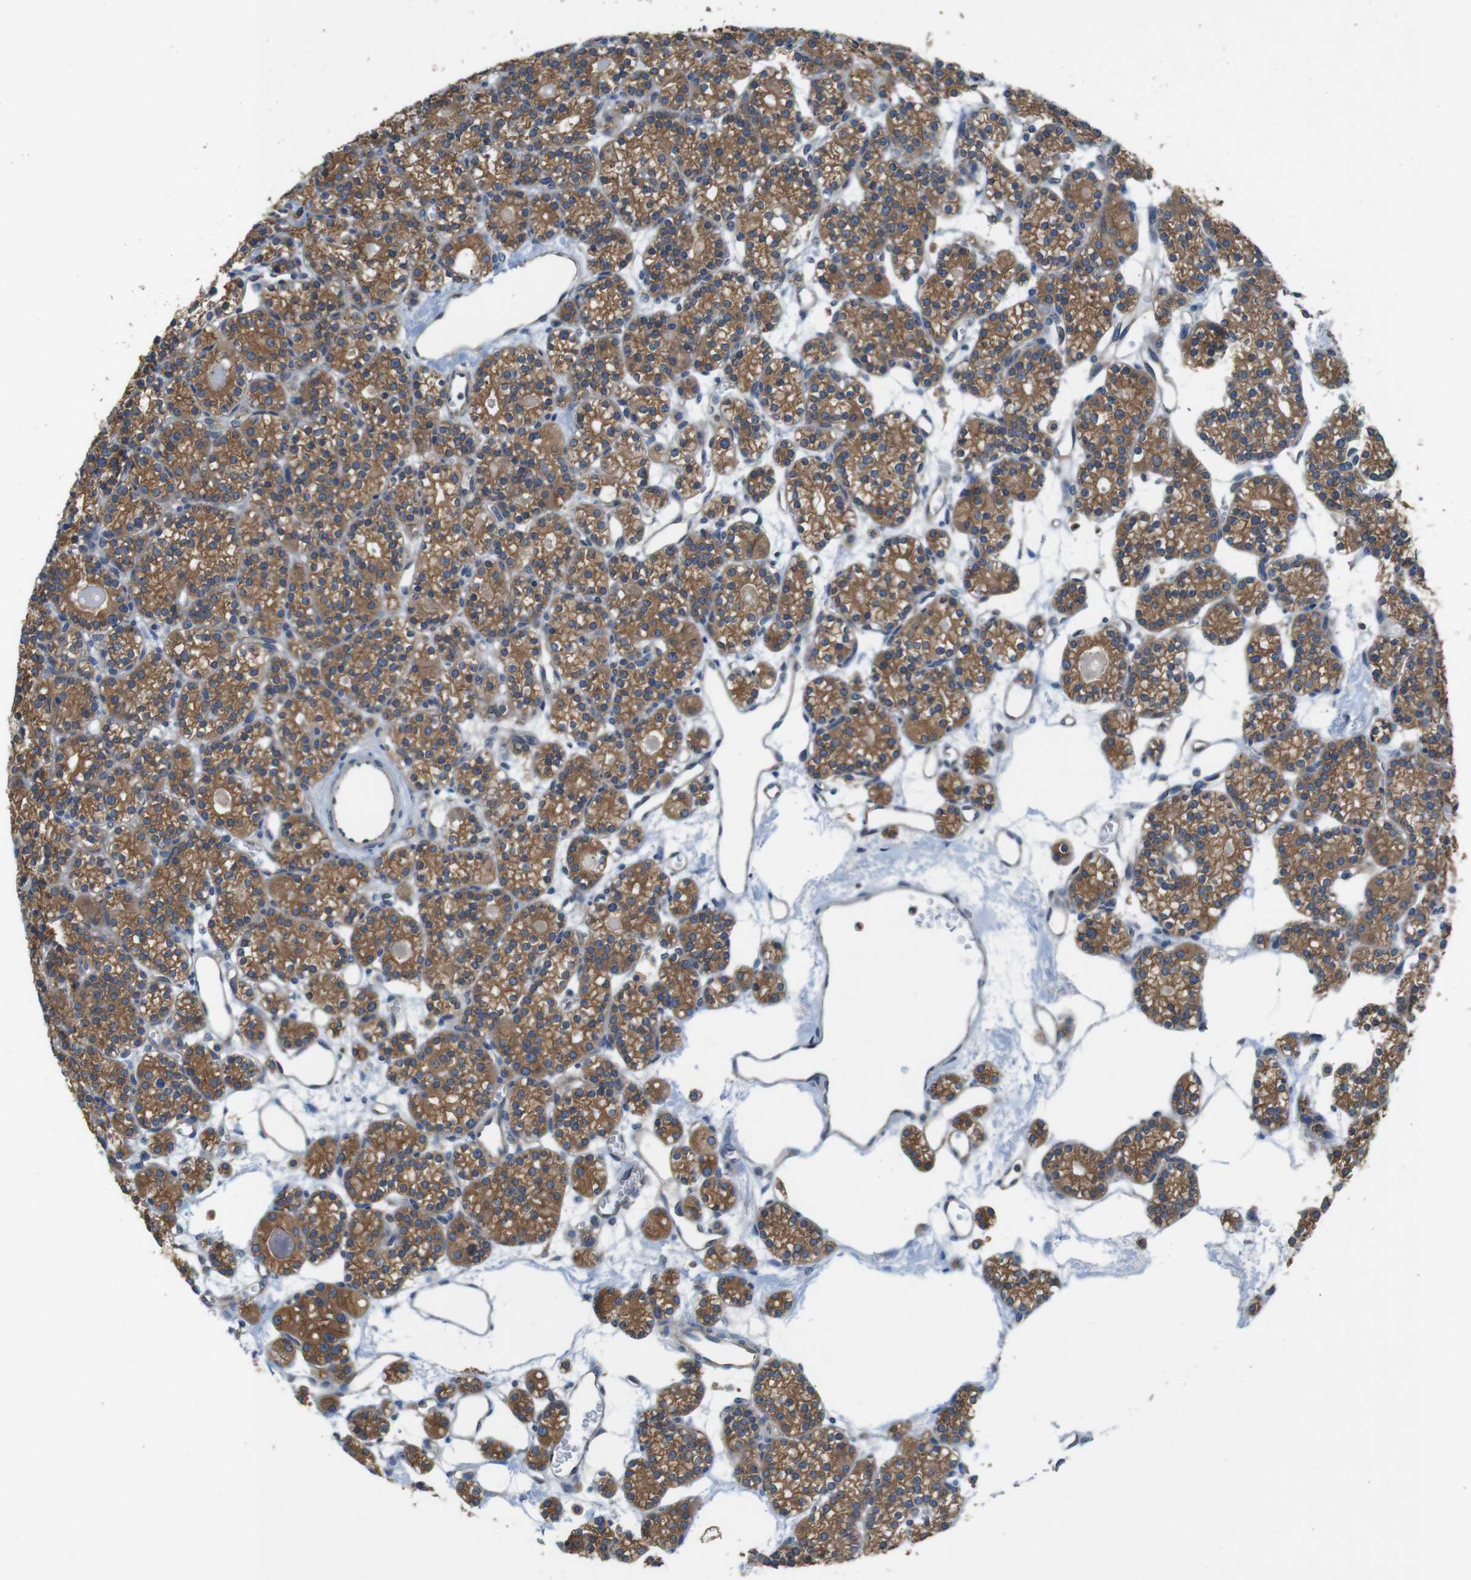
{"staining": {"intensity": "moderate", "quantity": ">75%", "location": "cytoplasmic/membranous"}, "tissue": "parathyroid gland", "cell_type": "Glandular cells", "image_type": "normal", "snomed": [{"axis": "morphology", "description": "Normal tissue, NOS"}, {"axis": "topography", "description": "Parathyroid gland"}], "caption": "High-power microscopy captured an IHC photomicrograph of unremarkable parathyroid gland, revealing moderate cytoplasmic/membranous staining in approximately >75% of glandular cells. (DAB IHC with brightfield microscopy, high magnification).", "gene": "DCTN1", "patient": {"sex": "female", "age": 64}}